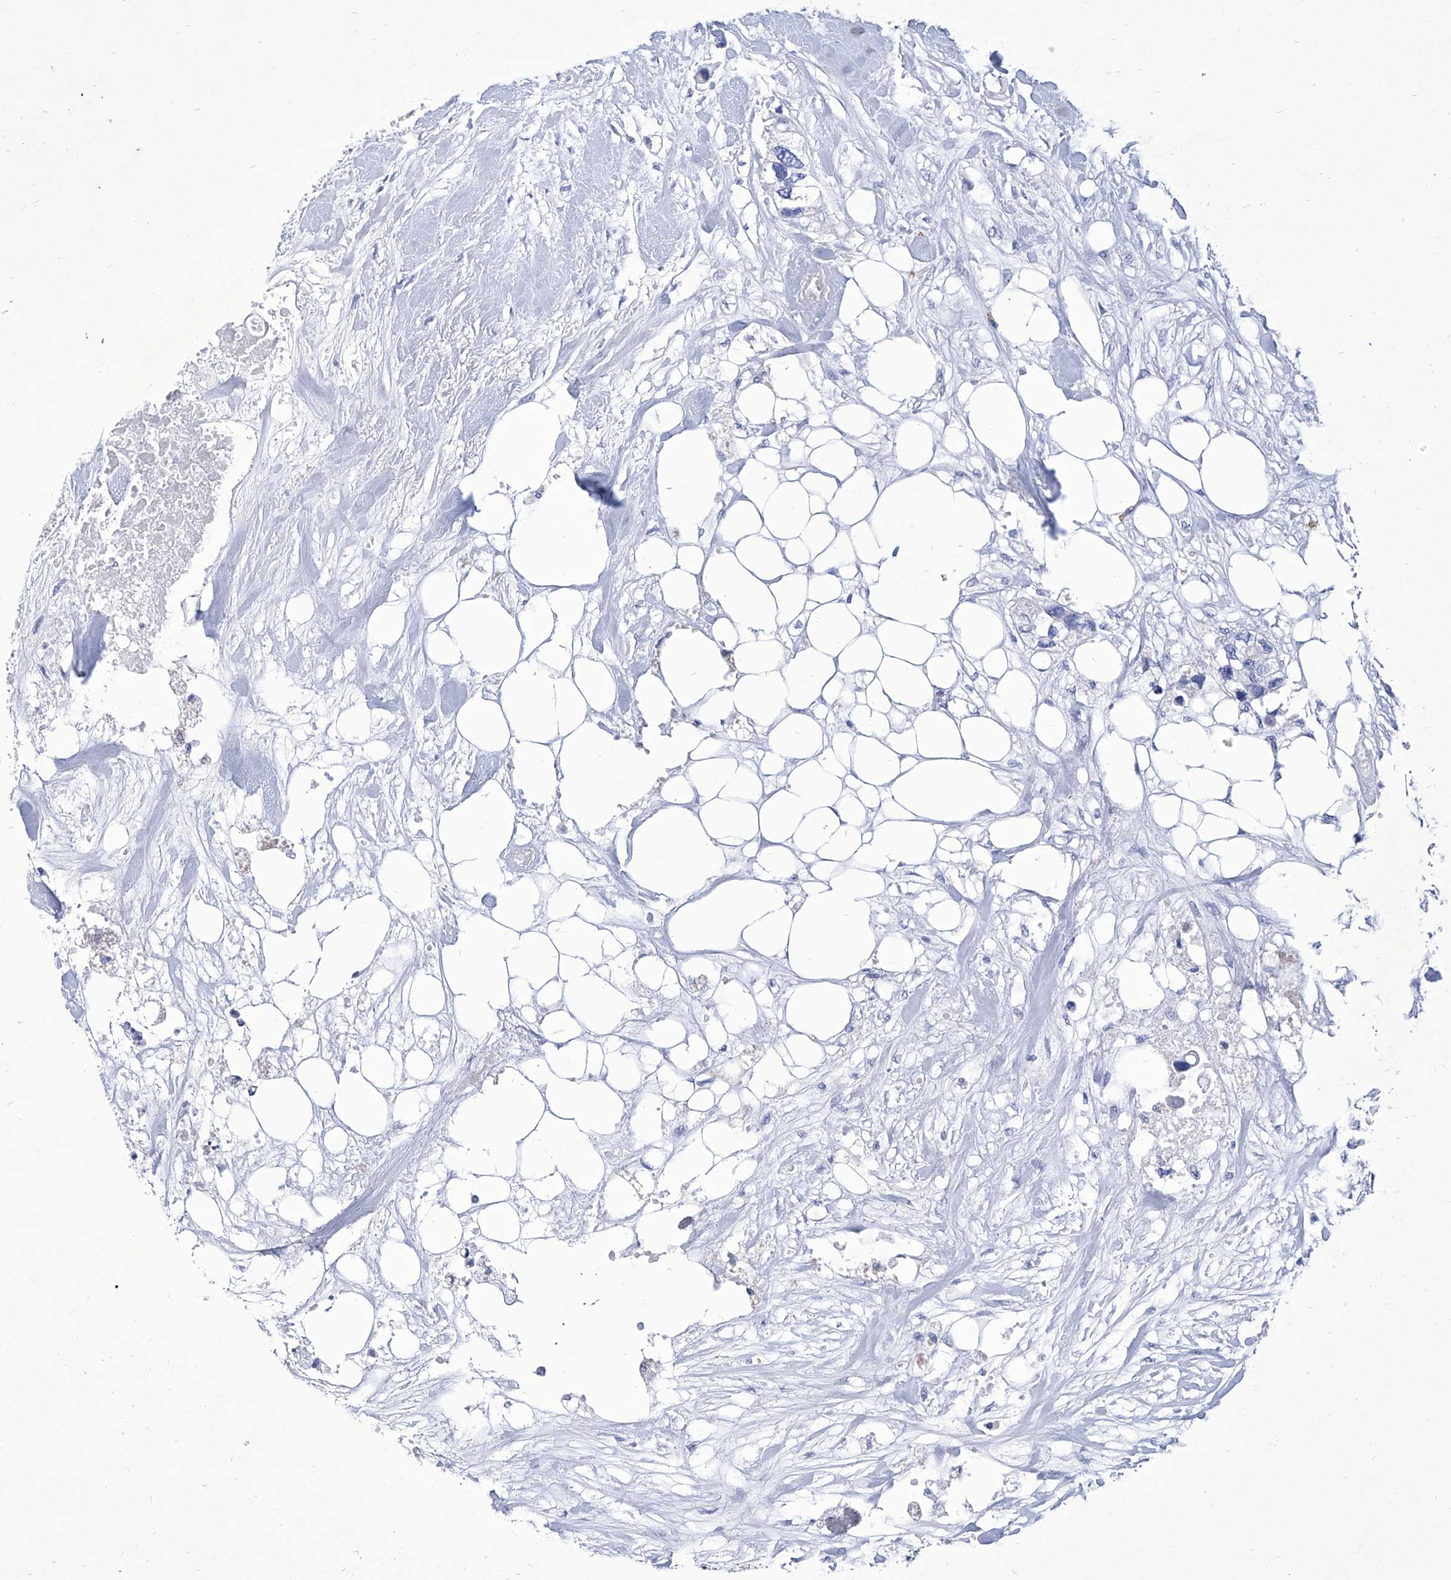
{"staining": {"intensity": "negative", "quantity": "none", "location": "none"}, "tissue": "colorectal cancer", "cell_type": "Tumor cells", "image_type": "cancer", "snomed": [{"axis": "morphology", "description": "Adenocarcinoma, NOS"}, {"axis": "topography", "description": "Colon"}], "caption": "Immunohistochemistry histopathology image of adenocarcinoma (colorectal) stained for a protein (brown), which displays no expression in tumor cells. (DAB (3,3'-diaminobenzidine) immunohistochemistry (IHC), high magnification).", "gene": "IFNL2", "patient": {"sex": "female", "age": 57}}